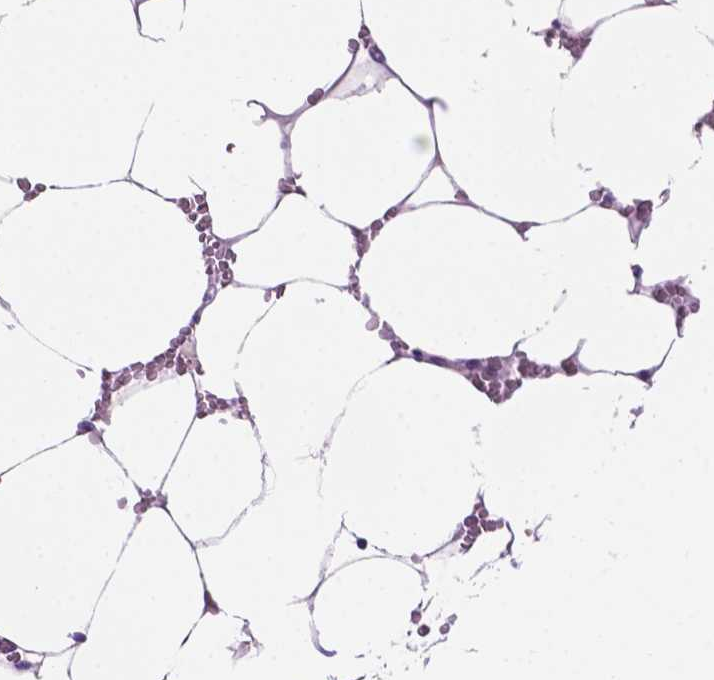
{"staining": {"intensity": "negative", "quantity": "none", "location": "none"}, "tissue": "bone marrow", "cell_type": "Hematopoietic cells", "image_type": "normal", "snomed": [{"axis": "morphology", "description": "Normal tissue, NOS"}, {"axis": "topography", "description": "Bone marrow"}], "caption": "This is an IHC micrograph of unremarkable bone marrow. There is no staining in hematopoietic cells.", "gene": "ACY3", "patient": {"sex": "female", "age": 52}}